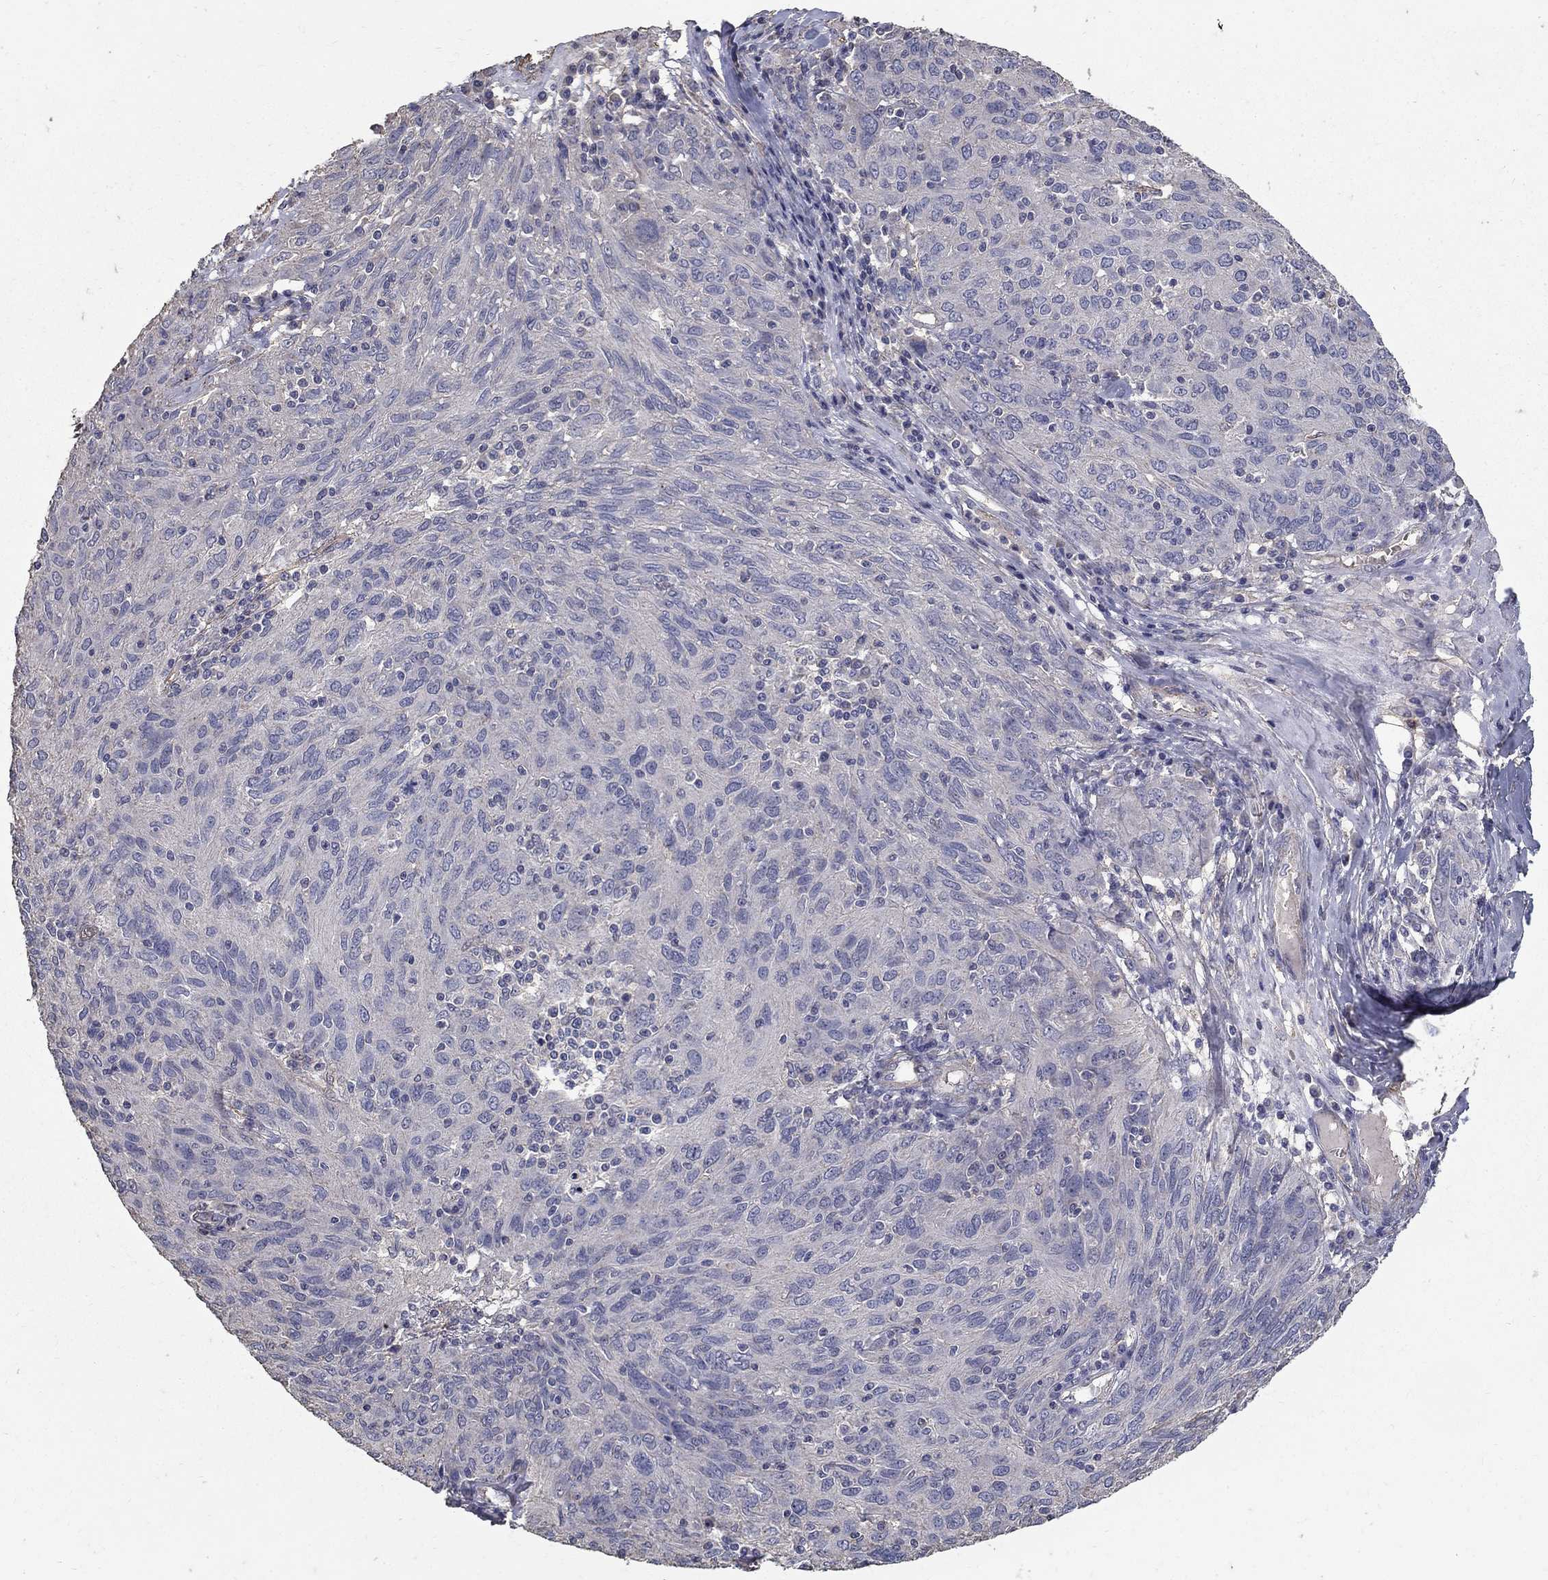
{"staining": {"intensity": "negative", "quantity": "none", "location": "none"}, "tissue": "ovarian cancer", "cell_type": "Tumor cells", "image_type": "cancer", "snomed": [{"axis": "morphology", "description": "Carcinoma, endometroid"}, {"axis": "topography", "description": "Ovary"}], "caption": "This micrograph is of ovarian cancer (endometroid carcinoma) stained with immunohistochemistry (IHC) to label a protein in brown with the nuclei are counter-stained blue. There is no positivity in tumor cells.", "gene": "MPP2", "patient": {"sex": "female", "age": 50}}